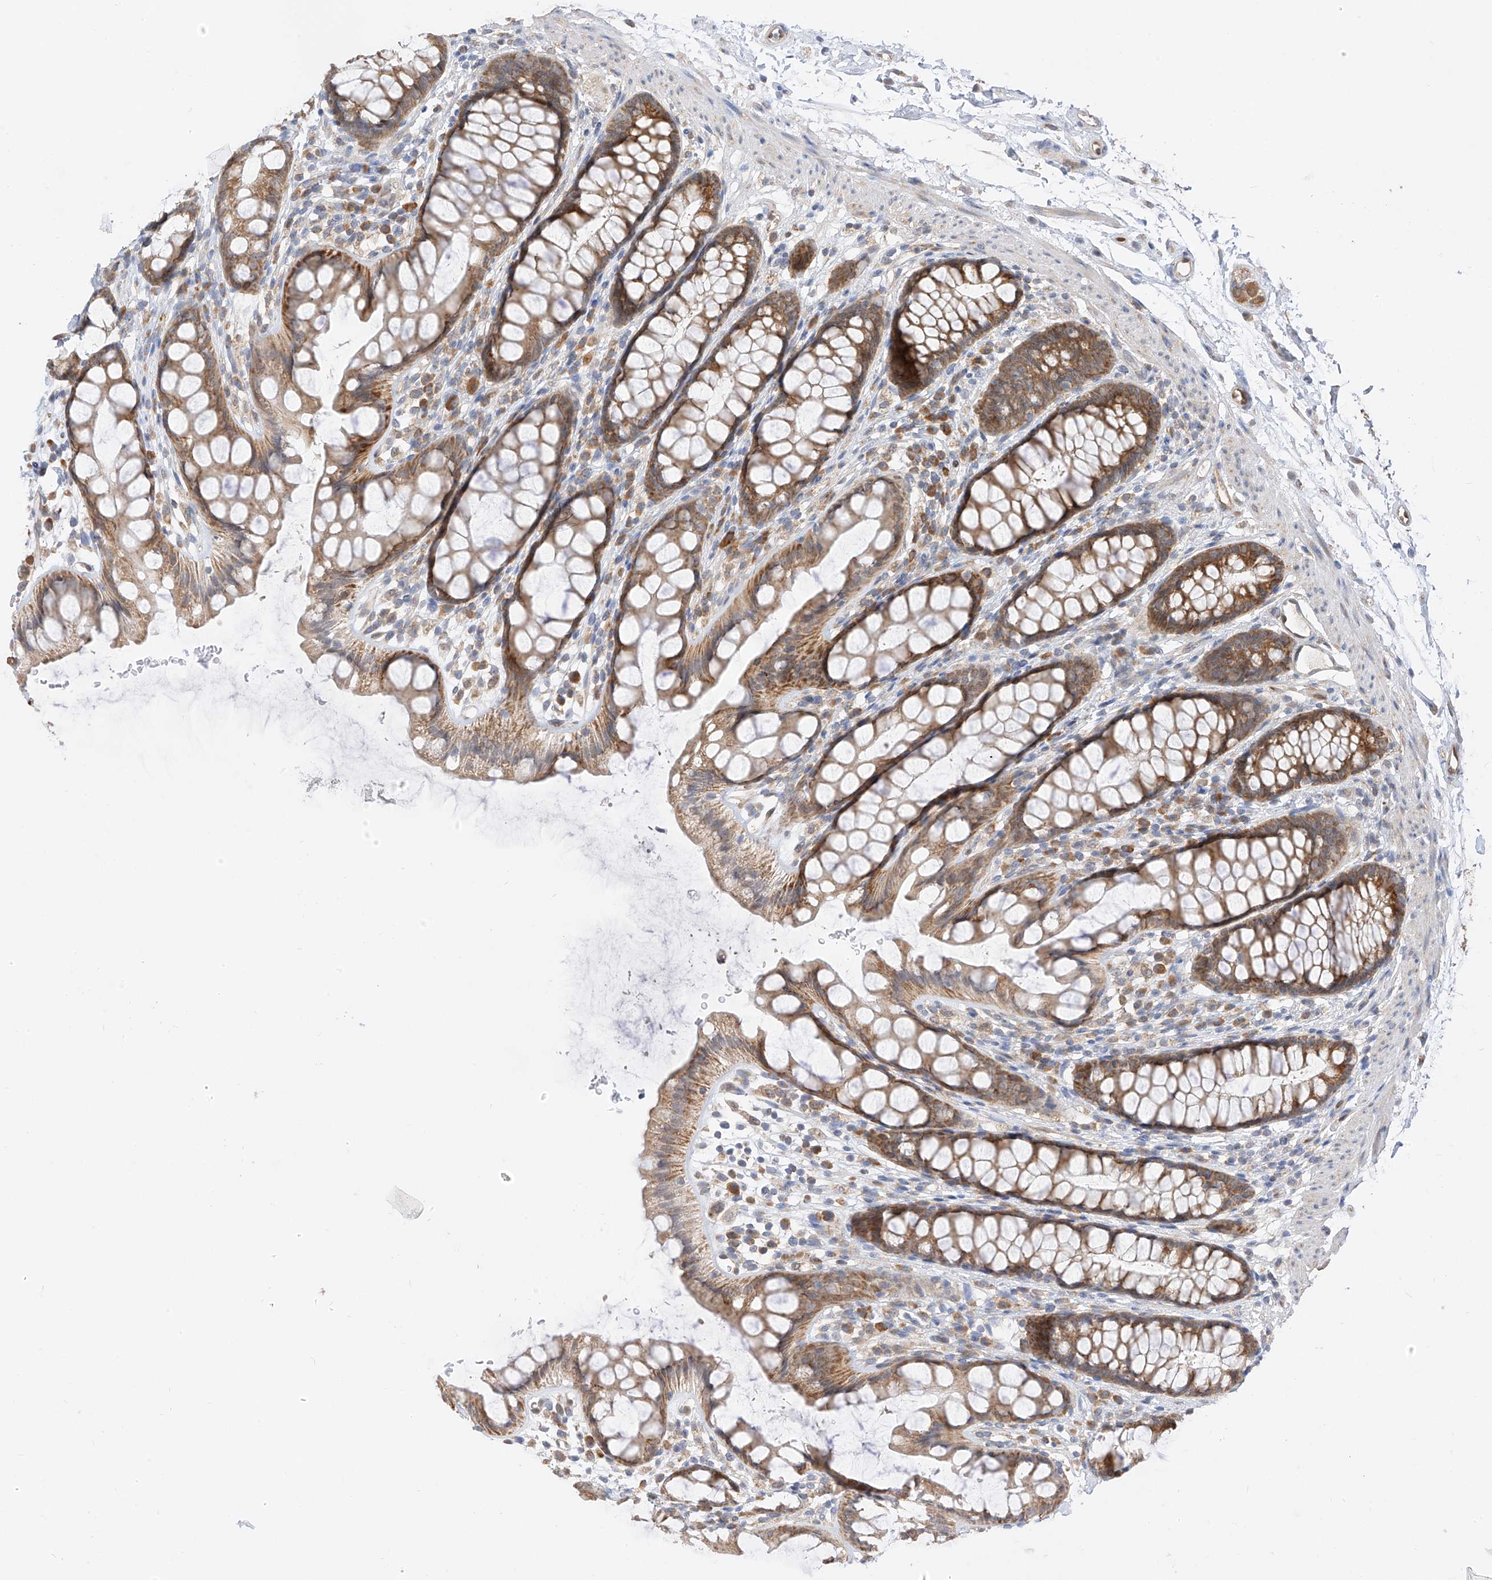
{"staining": {"intensity": "moderate", "quantity": ">75%", "location": "cytoplasmic/membranous"}, "tissue": "rectum", "cell_type": "Glandular cells", "image_type": "normal", "snomed": [{"axis": "morphology", "description": "Normal tissue, NOS"}, {"axis": "topography", "description": "Rectum"}], "caption": "IHC of normal human rectum exhibits medium levels of moderate cytoplasmic/membranous positivity in about >75% of glandular cells.", "gene": "PPA2", "patient": {"sex": "female", "age": 65}}